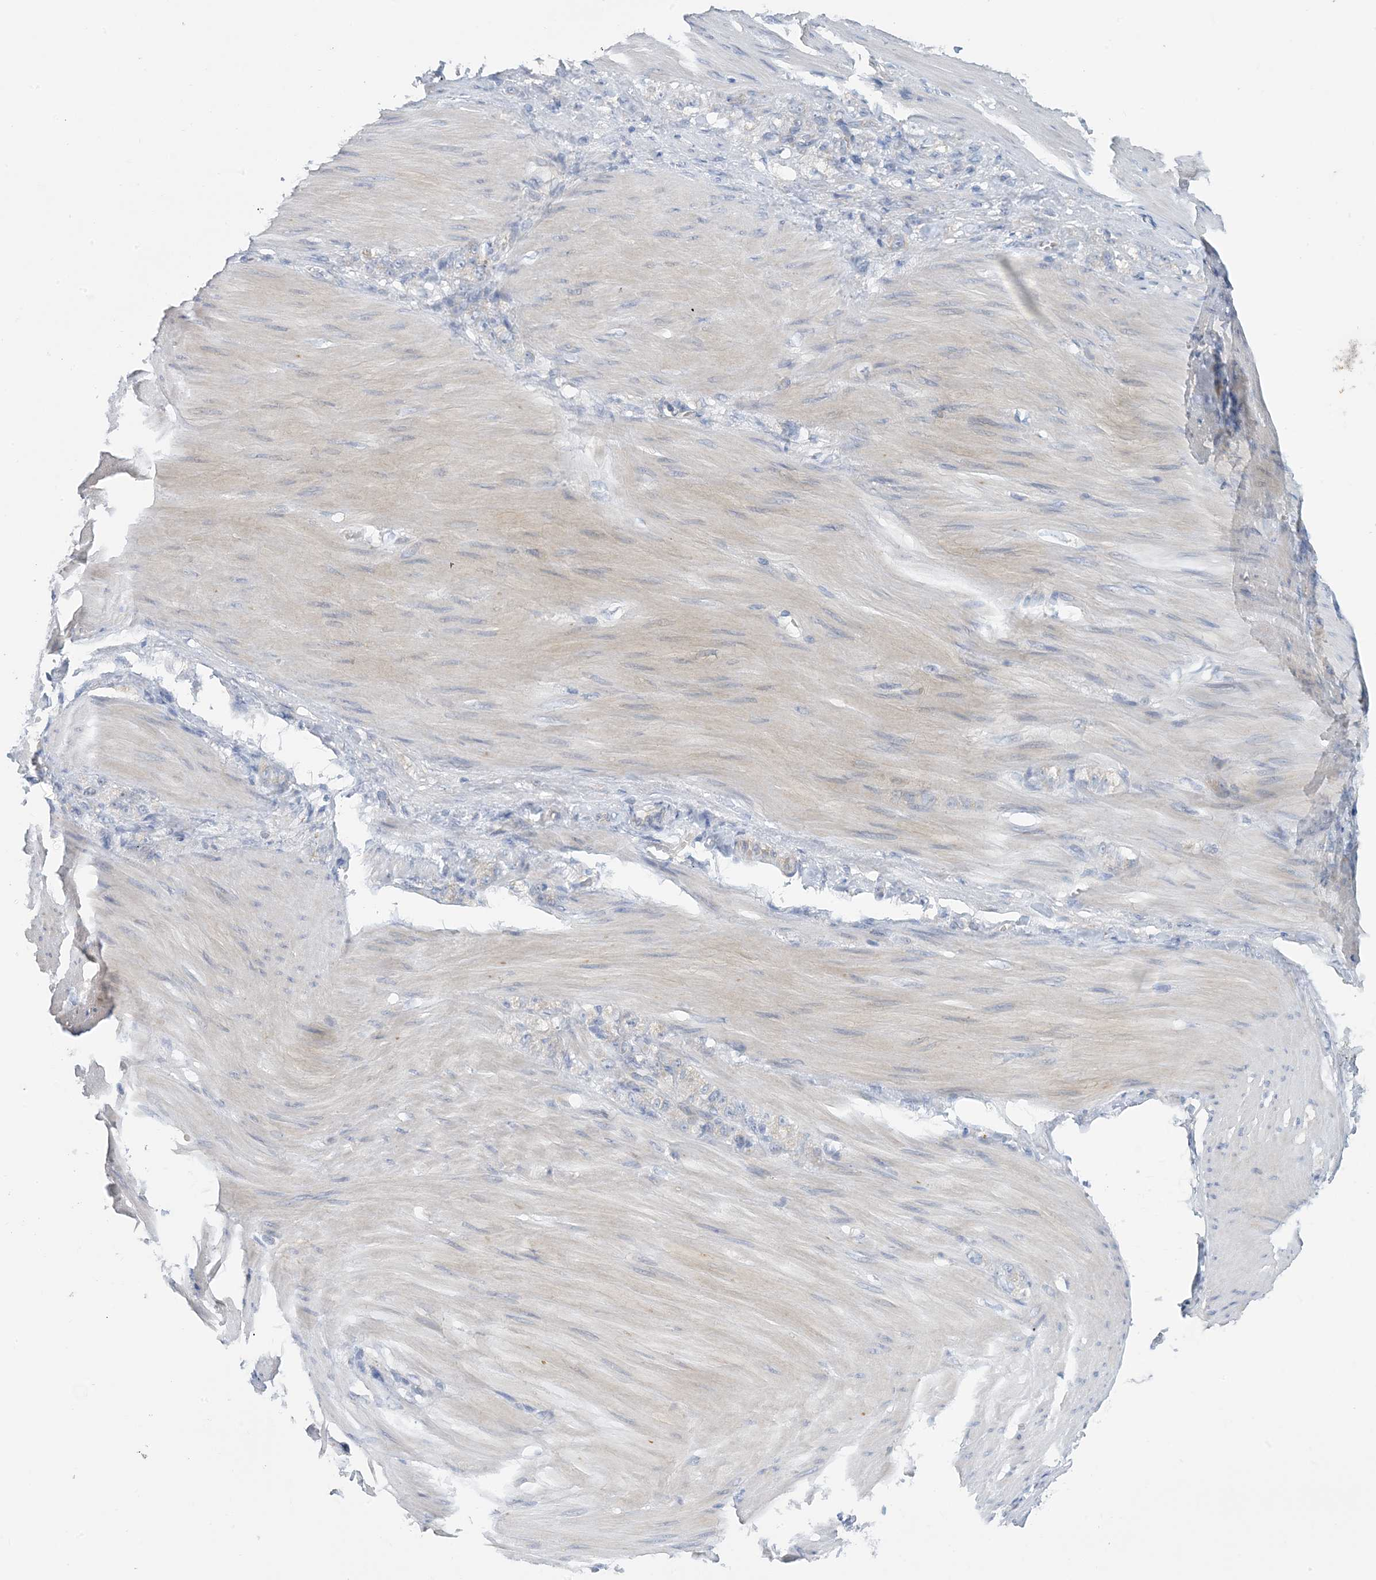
{"staining": {"intensity": "negative", "quantity": "none", "location": "none"}, "tissue": "stomach cancer", "cell_type": "Tumor cells", "image_type": "cancer", "snomed": [{"axis": "morphology", "description": "Normal tissue, NOS"}, {"axis": "morphology", "description": "Adenocarcinoma, NOS"}, {"axis": "topography", "description": "Stomach"}], "caption": "Image shows no significant protein positivity in tumor cells of stomach cancer (adenocarcinoma). (DAB immunohistochemistry, high magnification).", "gene": "ZCCHC18", "patient": {"sex": "male", "age": 82}}